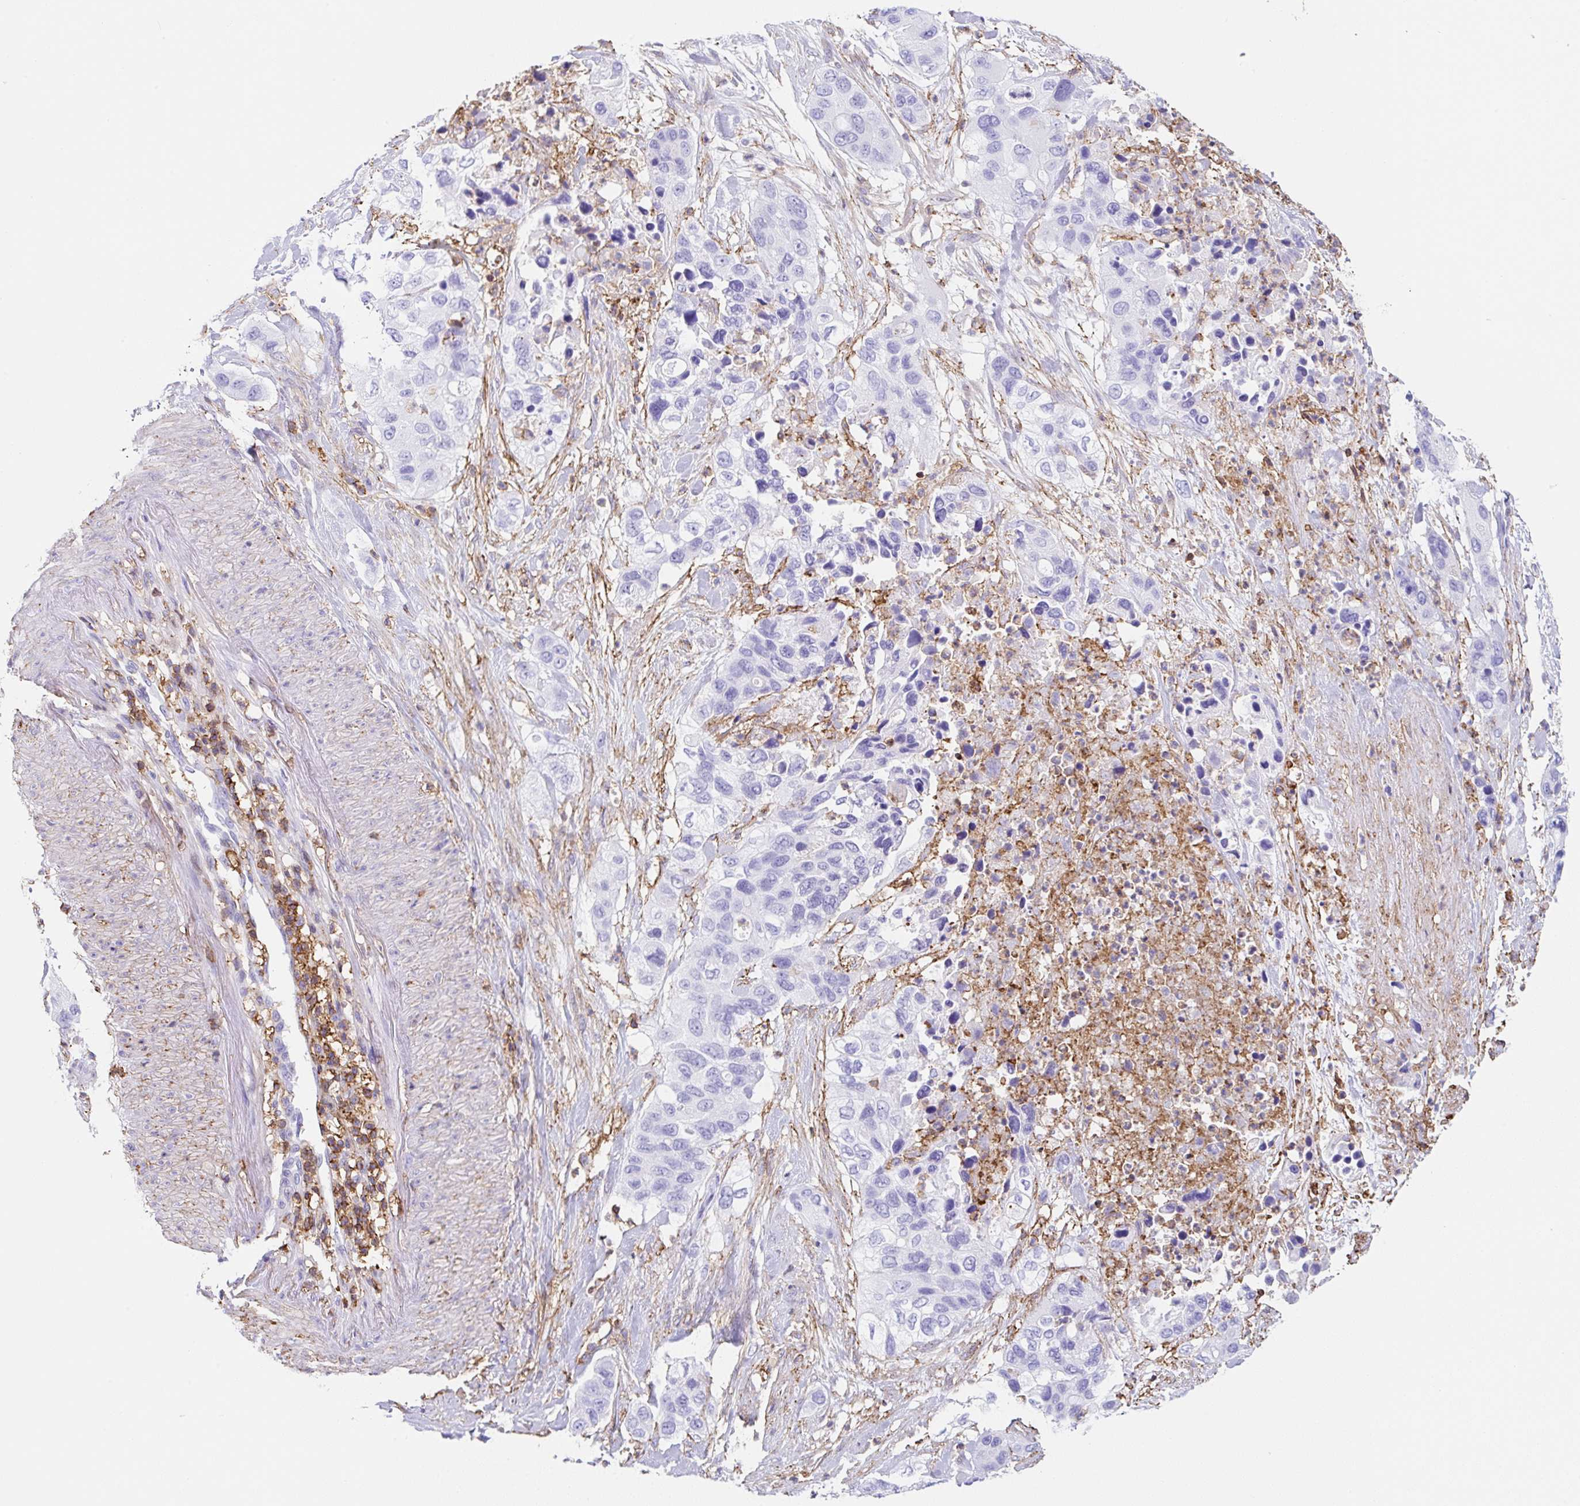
{"staining": {"intensity": "negative", "quantity": "none", "location": "none"}, "tissue": "pancreatic cancer", "cell_type": "Tumor cells", "image_type": "cancer", "snomed": [{"axis": "morphology", "description": "Adenocarcinoma, NOS"}, {"axis": "topography", "description": "Pancreas"}], "caption": "A photomicrograph of human adenocarcinoma (pancreatic) is negative for staining in tumor cells.", "gene": "MTTP", "patient": {"sex": "female", "age": 71}}